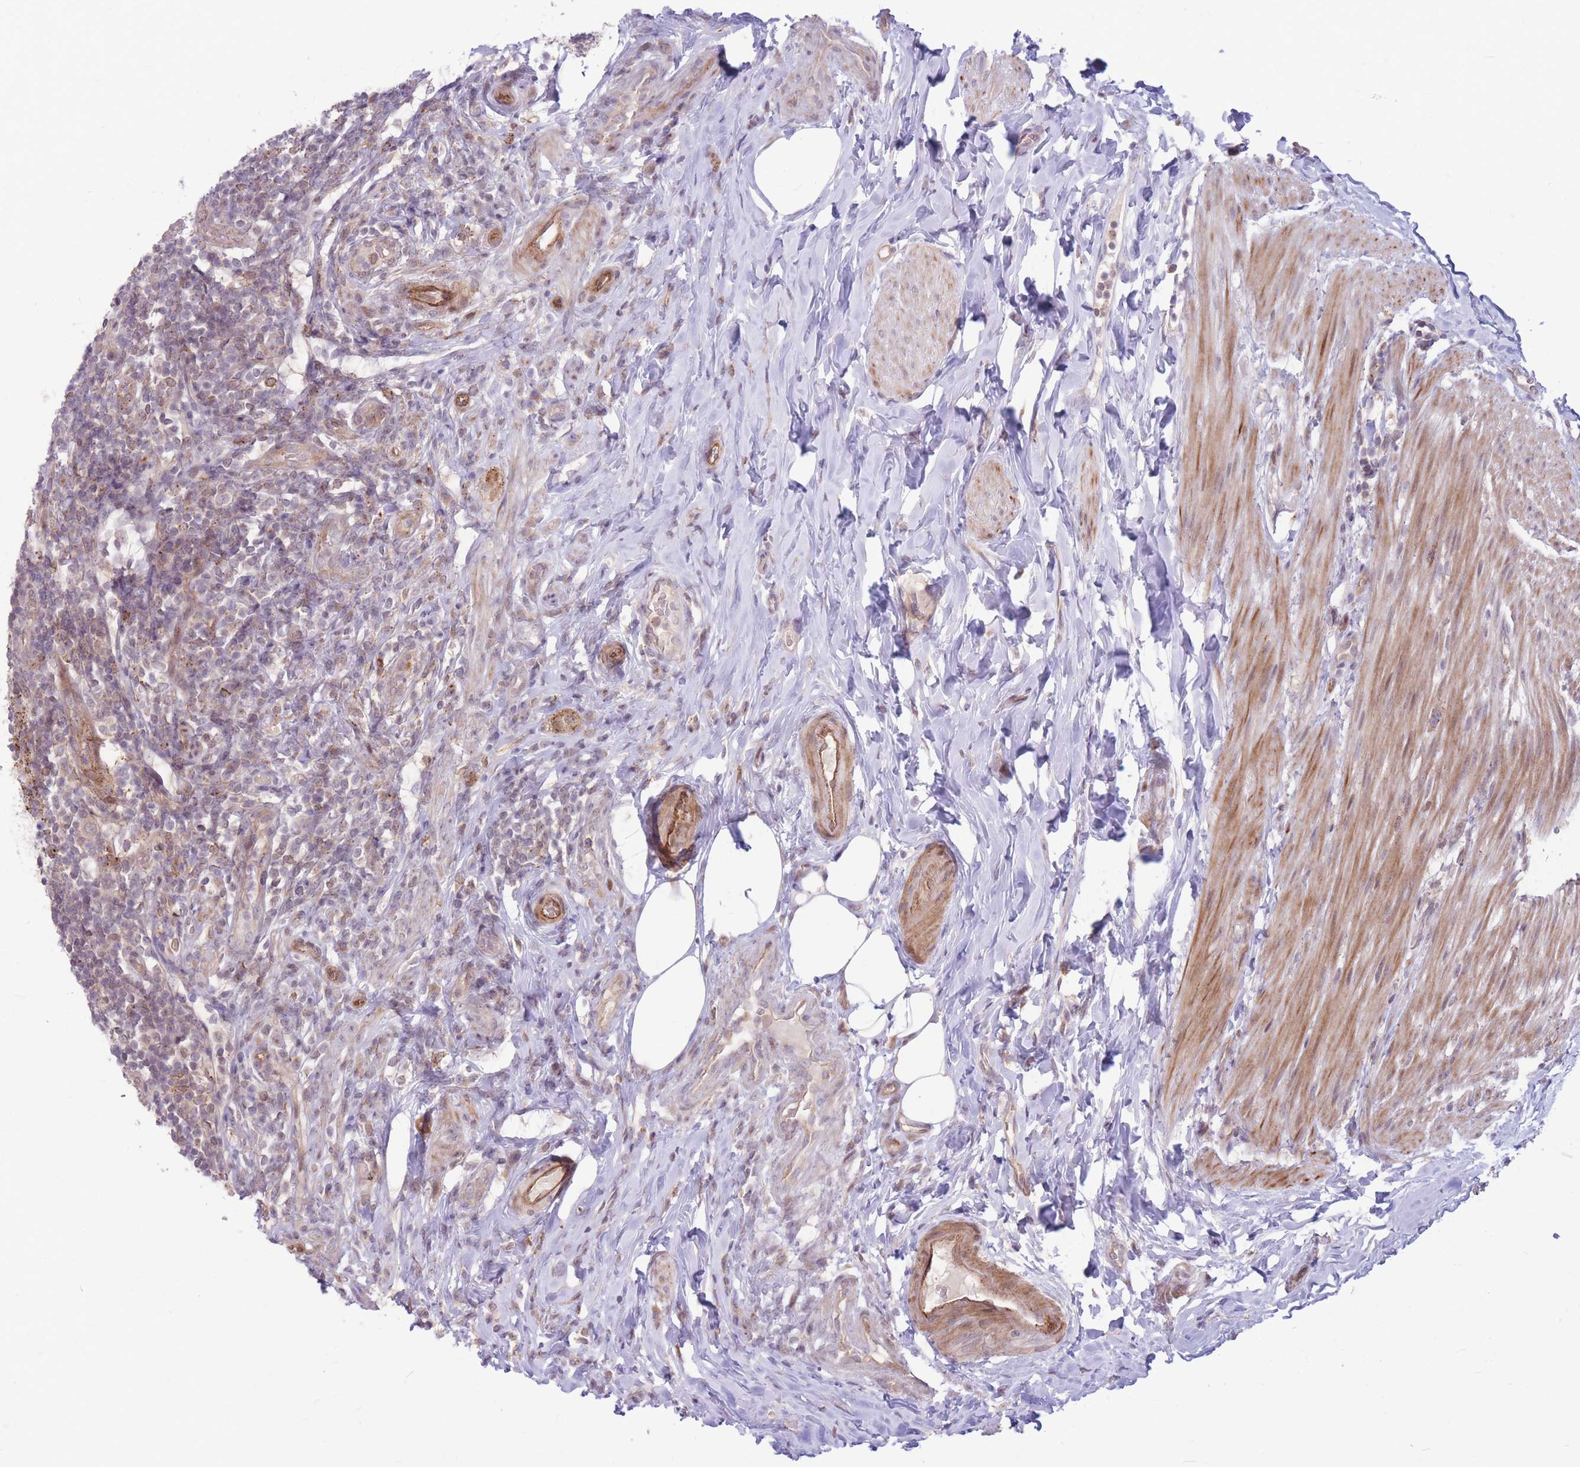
{"staining": {"intensity": "moderate", "quantity": ">75%", "location": "cytoplasmic/membranous,nuclear"}, "tissue": "appendix", "cell_type": "Glandular cells", "image_type": "normal", "snomed": [{"axis": "morphology", "description": "Normal tissue, NOS"}, {"axis": "topography", "description": "Appendix"}], "caption": "A brown stain labels moderate cytoplasmic/membranous,nuclear staining of a protein in glandular cells of unremarkable human appendix. The protein of interest is shown in brown color, while the nuclei are stained blue.", "gene": "TCF20", "patient": {"sex": "female", "age": 43}}